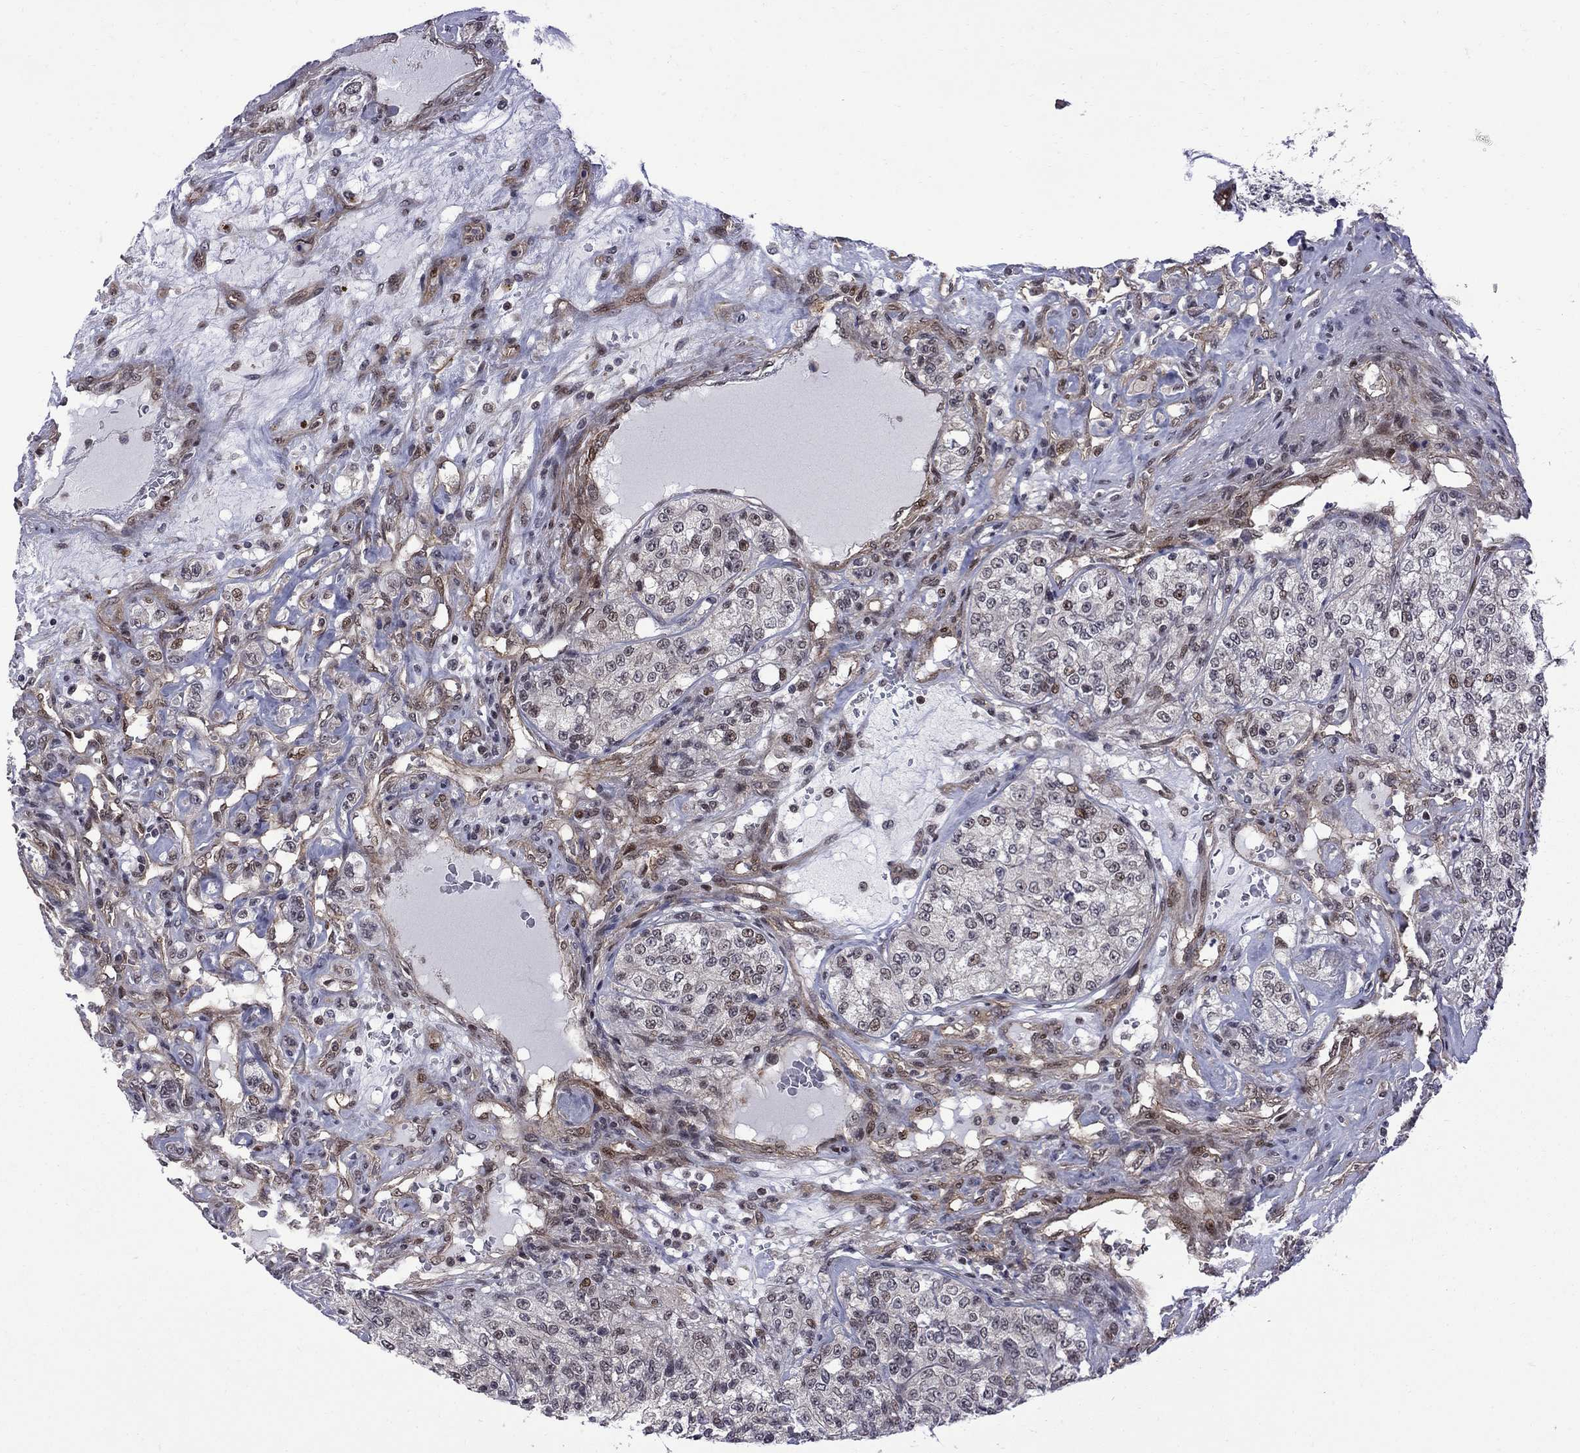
{"staining": {"intensity": "moderate", "quantity": "<25%", "location": "nuclear"}, "tissue": "renal cancer", "cell_type": "Tumor cells", "image_type": "cancer", "snomed": [{"axis": "morphology", "description": "Adenocarcinoma, NOS"}, {"axis": "topography", "description": "Kidney"}], "caption": "Protein expression analysis of adenocarcinoma (renal) shows moderate nuclear expression in approximately <25% of tumor cells.", "gene": "BRF1", "patient": {"sex": "female", "age": 63}}